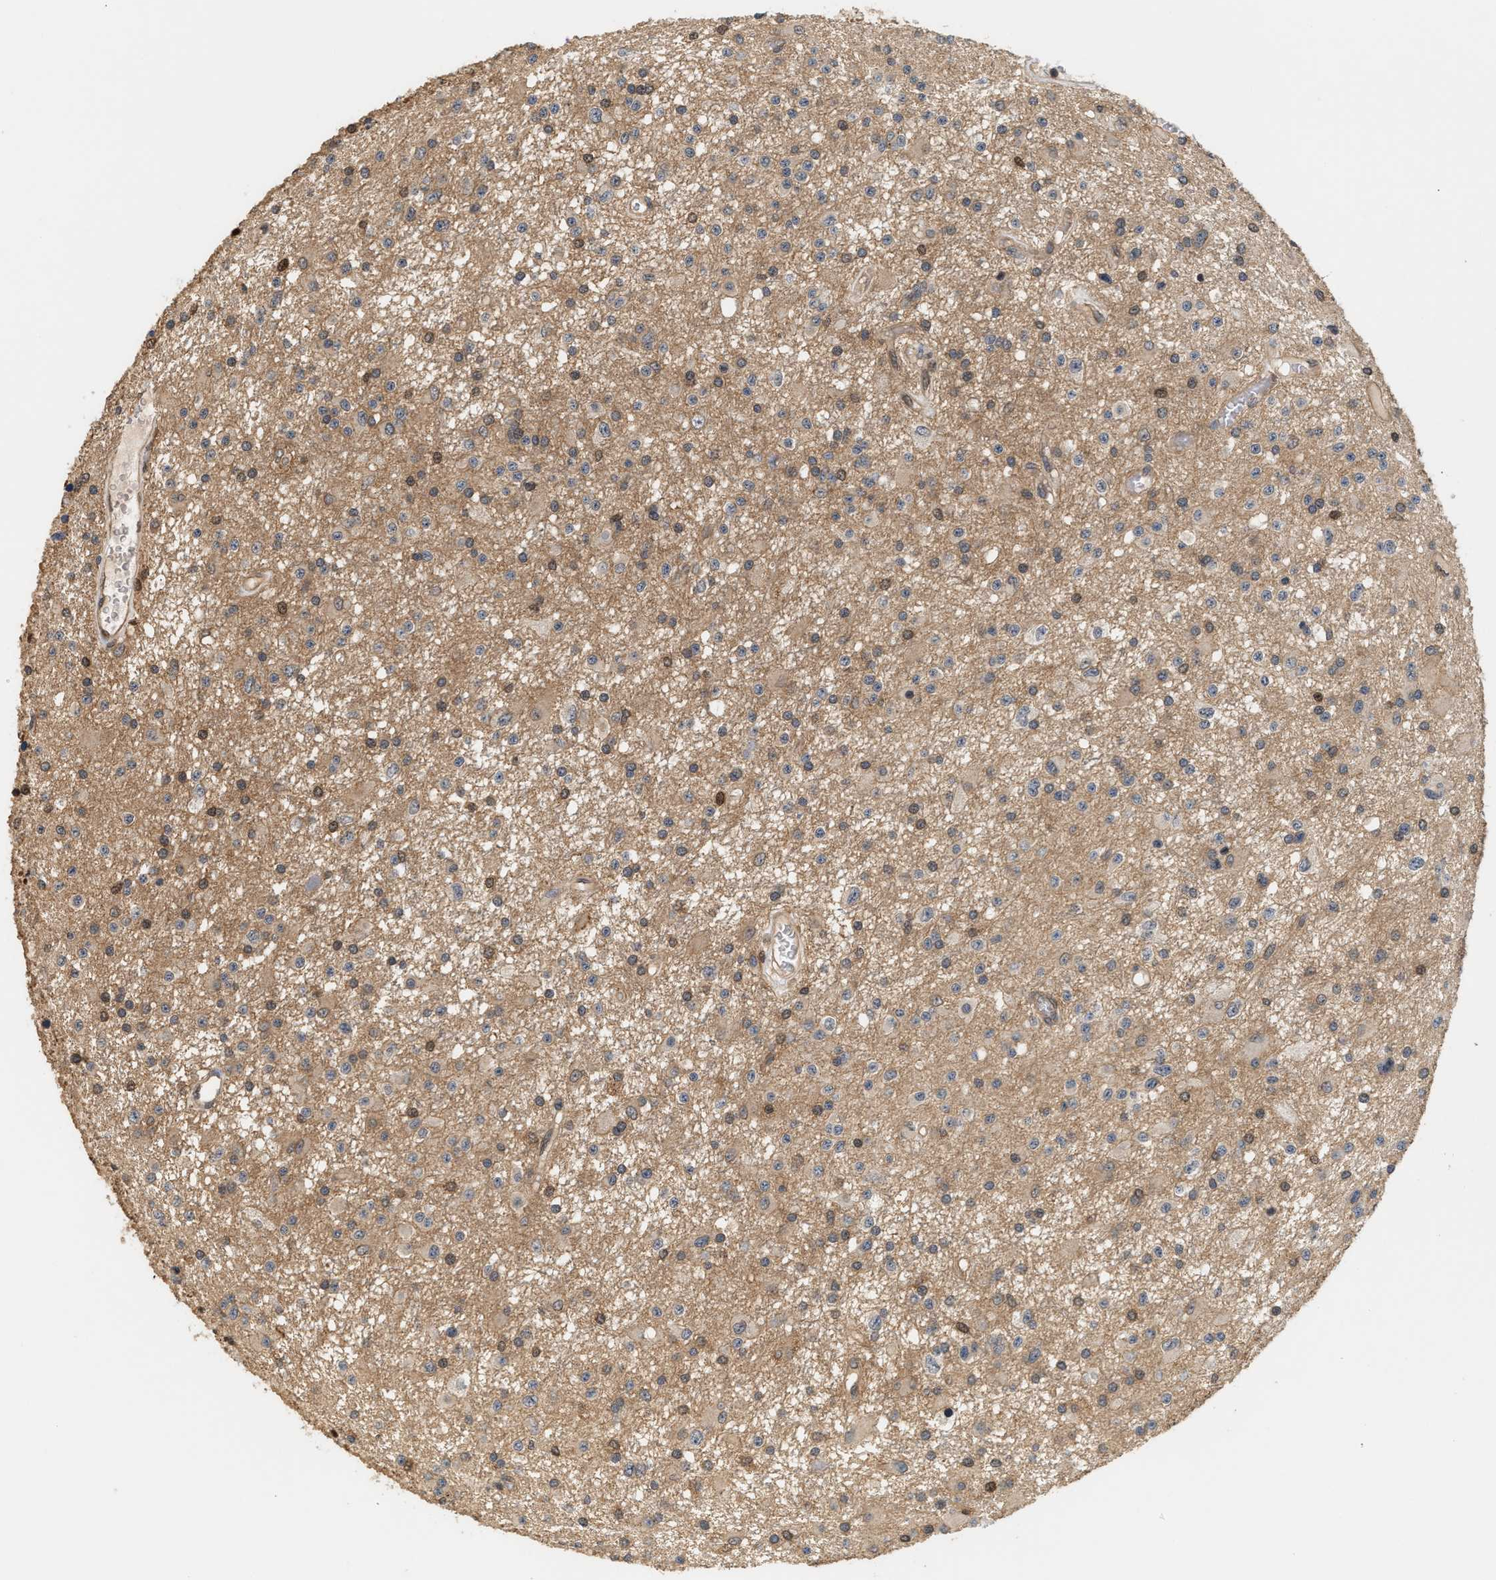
{"staining": {"intensity": "moderate", "quantity": "25%-75%", "location": "cytoplasmic/membranous,nuclear"}, "tissue": "glioma", "cell_type": "Tumor cells", "image_type": "cancer", "snomed": [{"axis": "morphology", "description": "Glioma, malignant, Low grade"}, {"axis": "topography", "description": "Brain"}], "caption": "Glioma tissue displays moderate cytoplasmic/membranous and nuclear staining in approximately 25%-75% of tumor cells (DAB (3,3'-diaminobenzidine) = brown stain, brightfield microscopy at high magnification).", "gene": "ABHD5", "patient": {"sex": "male", "age": 58}}